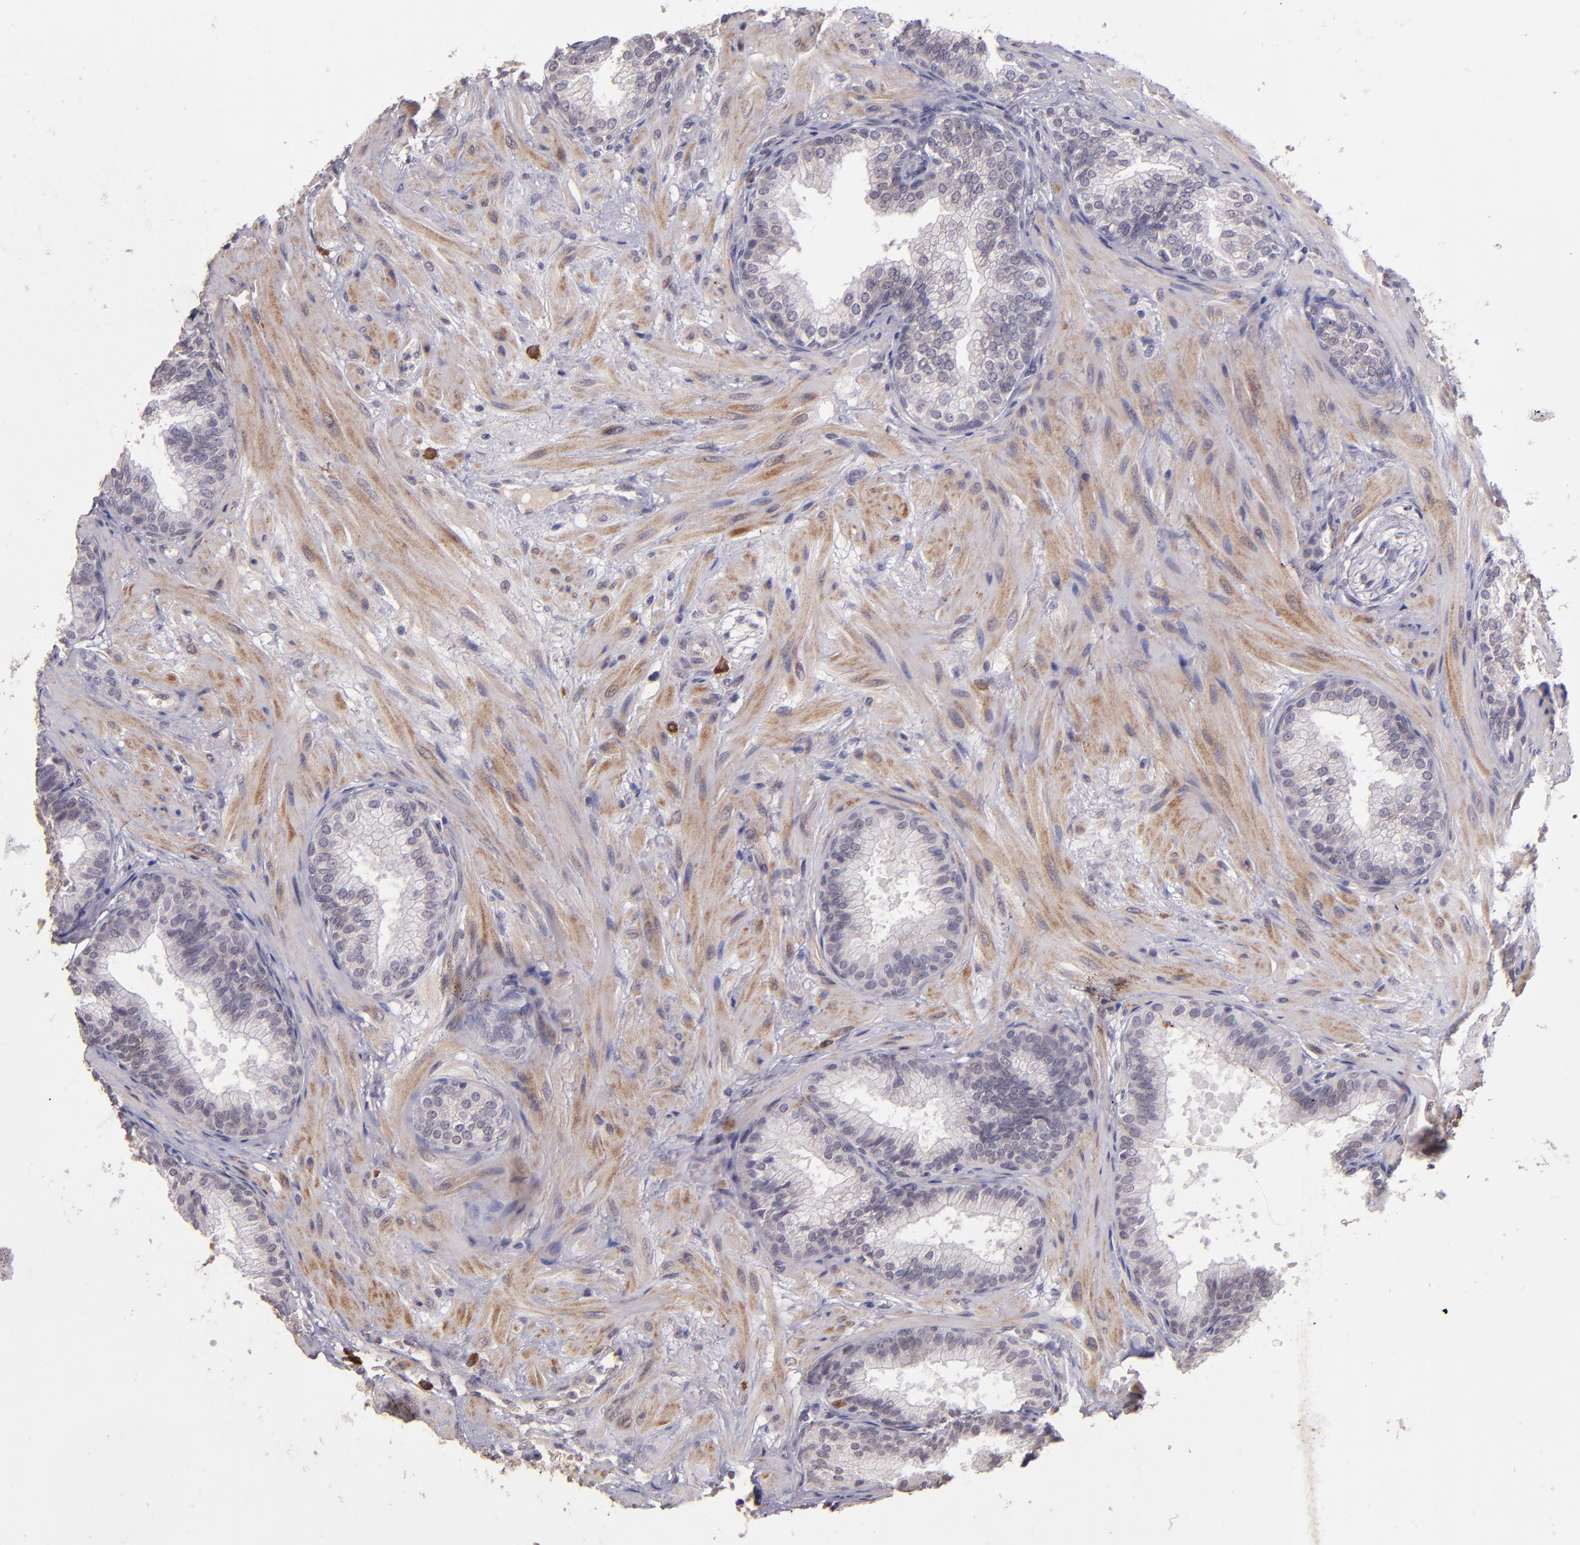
{"staining": {"intensity": "negative", "quantity": "none", "location": "none"}, "tissue": "prostate", "cell_type": "Glandular cells", "image_type": "normal", "snomed": [{"axis": "morphology", "description": "Normal tissue, NOS"}, {"axis": "topography", "description": "Prostate"}], "caption": "Human prostate stained for a protein using immunohistochemistry demonstrates no staining in glandular cells.", "gene": "TAF7L", "patient": {"sex": "male", "age": 60}}